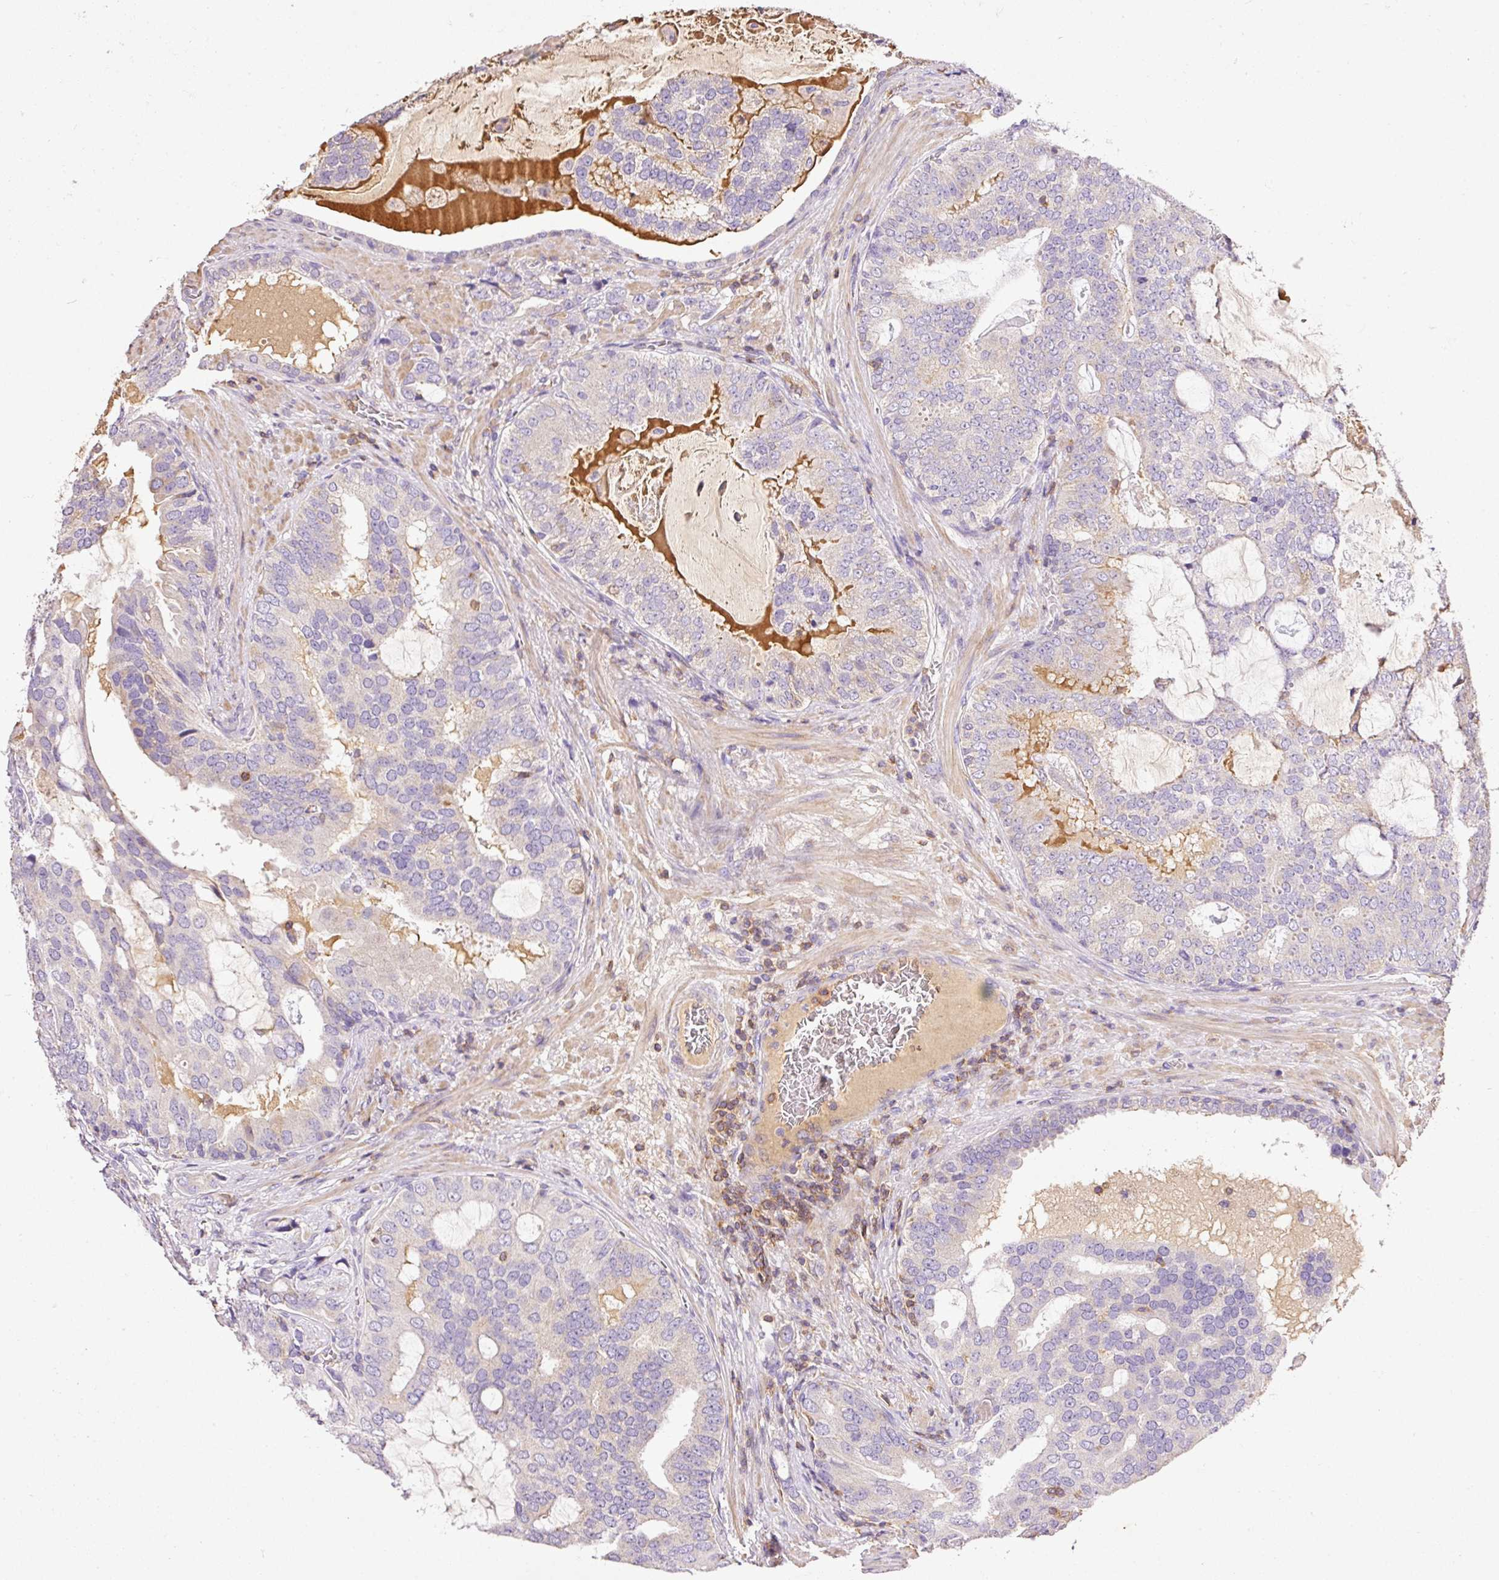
{"staining": {"intensity": "negative", "quantity": "none", "location": "none"}, "tissue": "prostate cancer", "cell_type": "Tumor cells", "image_type": "cancer", "snomed": [{"axis": "morphology", "description": "Adenocarcinoma, High grade"}, {"axis": "topography", "description": "Prostate"}], "caption": "Tumor cells show no significant positivity in prostate adenocarcinoma (high-grade).", "gene": "IMMT", "patient": {"sex": "male", "age": 55}}